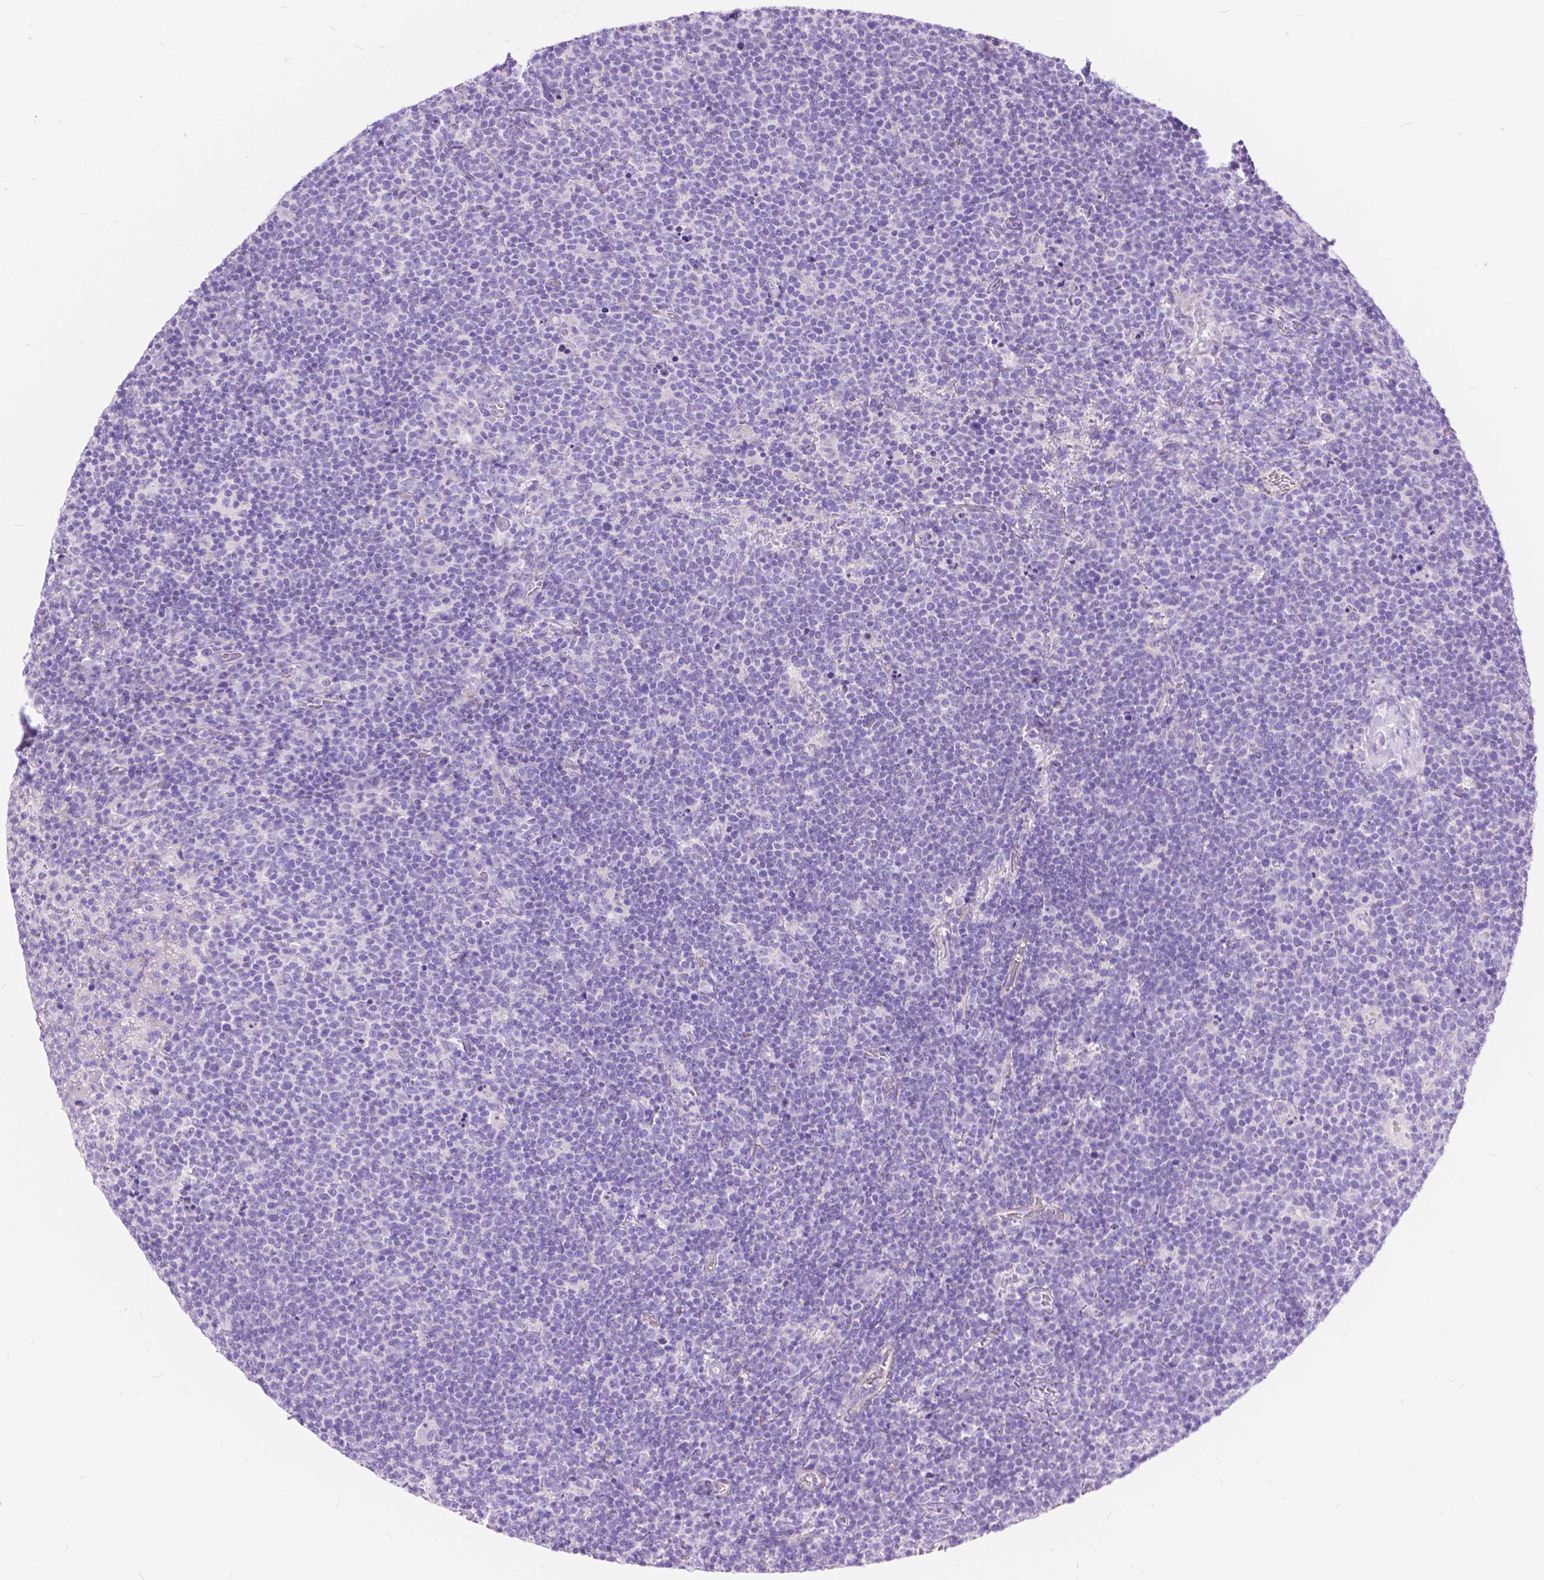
{"staining": {"intensity": "negative", "quantity": "none", "location": "none"}, "tissue": "lymphoma", "cell_type": "Tumor cells", "image_type": "cancer", "snomed": [{"axis": "morphology", "description": "Malignant lymphoma, non-Hodgkin's type, High grade"}, {"axis": "topography", "description": "Lymph node"}], "caption": "This is an IHC histopathology image of high-grade malignant lymphoma, non-Hodgkin's type. There is no expression in tumor cells.", "gene": "CHRM1", "patient": {"sex": "male", "age": 61}}